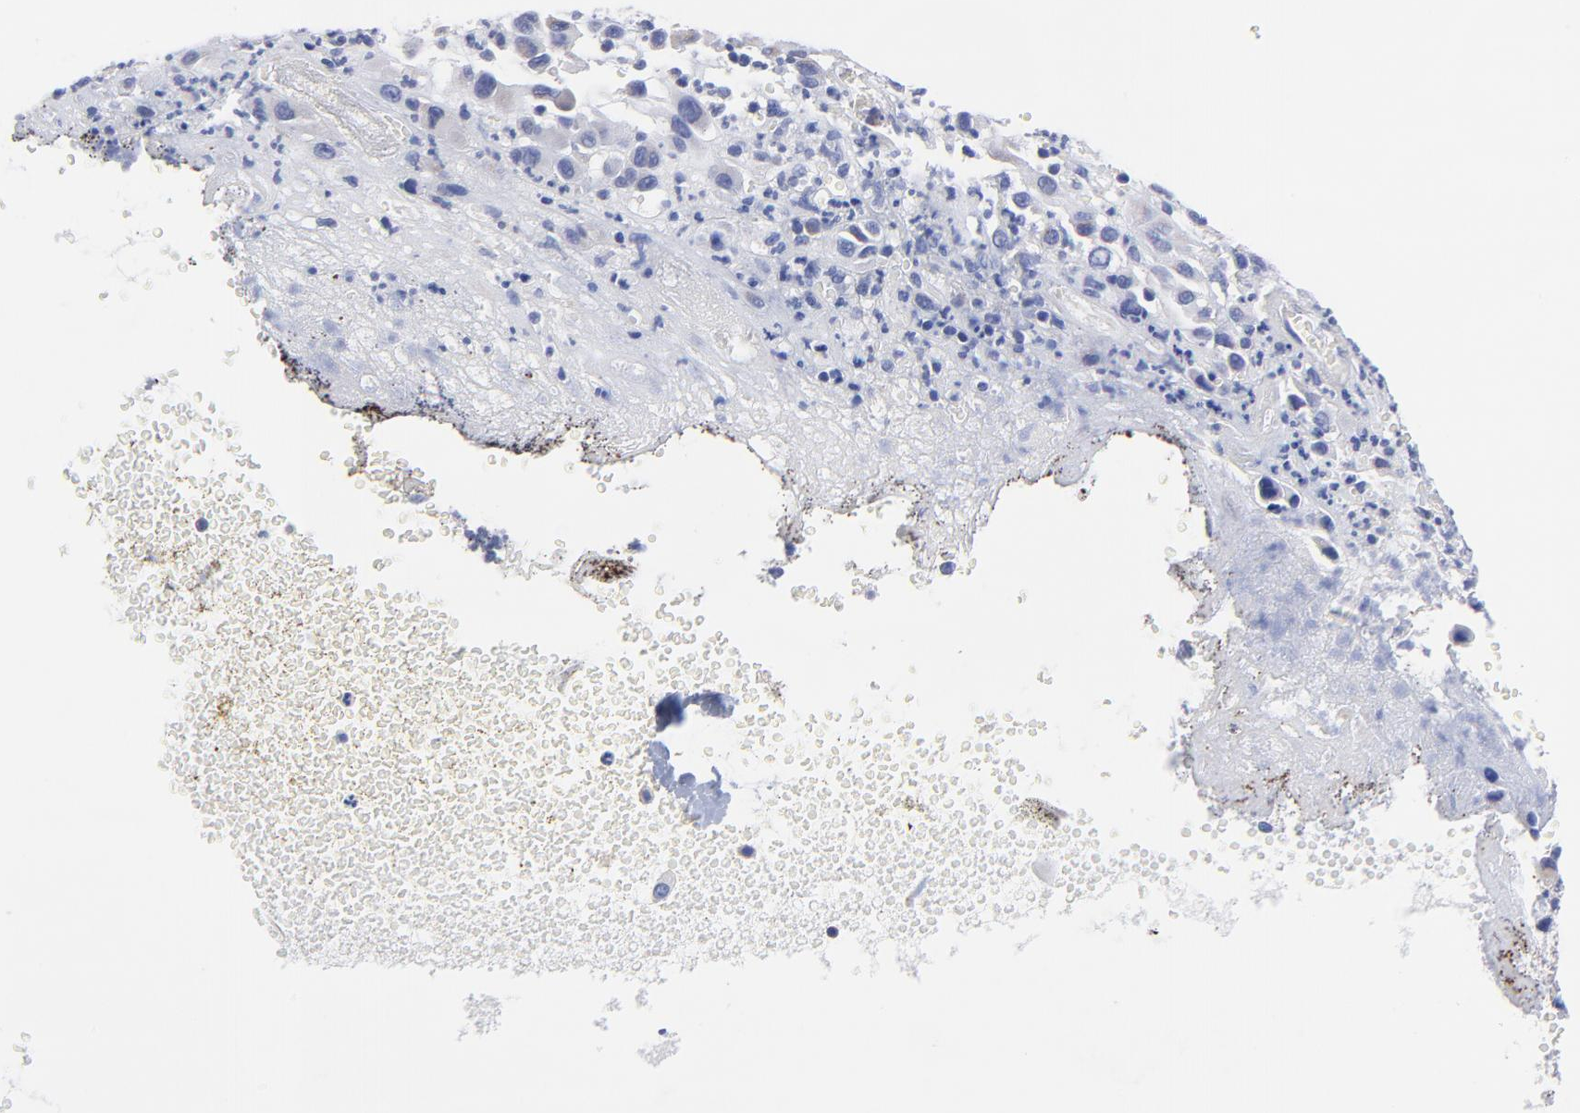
{"staining": {"intensity": "negative", "quantity": "none", "location": "none"}, "tissue": "melanoma", "cell_type": "Tumor cells", "image_type": "cancer", "snomed": [{"axis": "morphology", "description": "Malignant melanoma, NOS"}, {"axis": "topography", "description": "Skin"}], "caption": "An IHC photomicrograph of malignant melanoma is shown. There is no staining in tumor cells of malignant melanoma. (DAB immunohistochemistry (IHC) with hematoxylin counter stain).", "gene": "LAX1", "patient": {"sex": "female", "age": 21}}